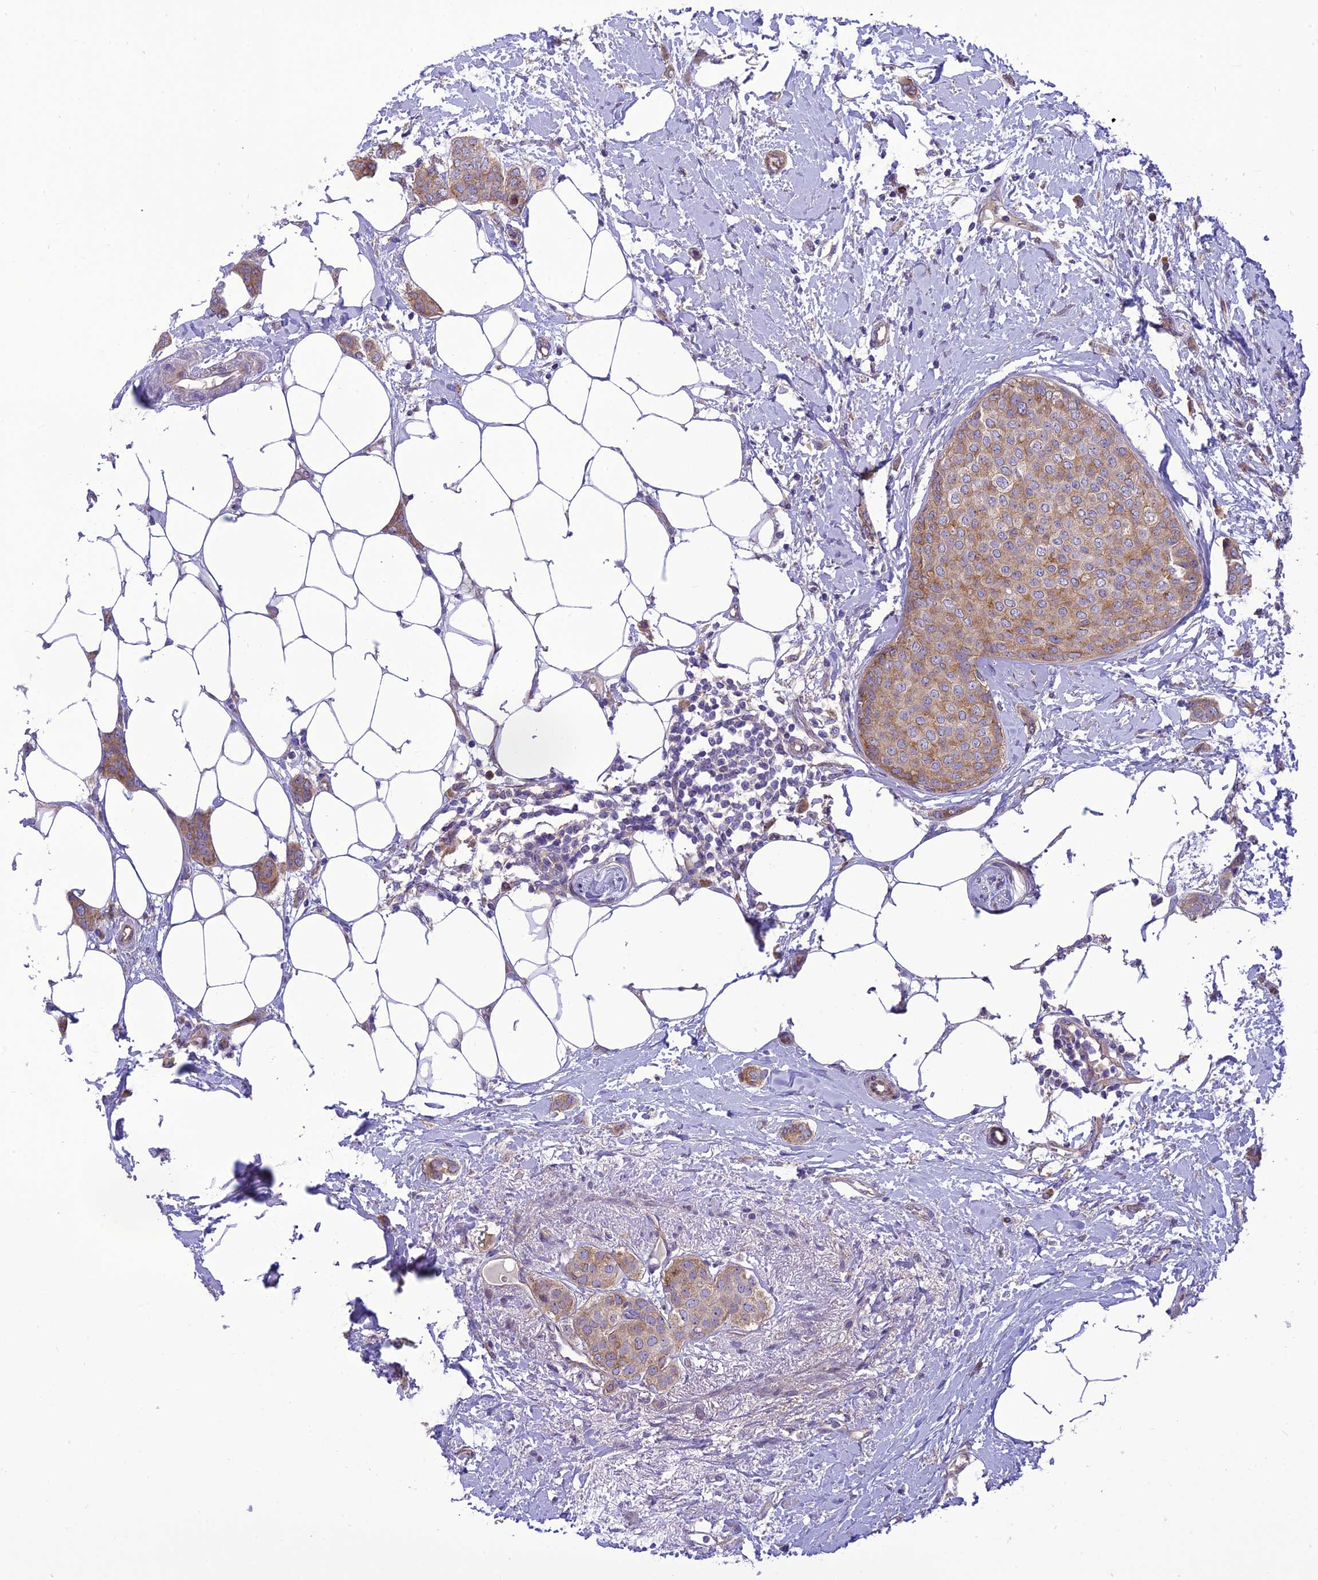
{"staining": {"intensity": "weak", "quantity": ">75%", "location": "cytoplasmic/membranous"}, "tissue": "breast cancer", "cell_type": "Tumor cells", "image_type": "cancer", "snomed": [{"axis": "morphology", "description": "Duct carcinoma"}, {"axis": "topography", "description": "Breast"}], "caption": "Breast cancer (intraductal carcinoma) tissue exhibits weak cytoplasmic/membranous staining in about >75% of tumor cells, visualized by immunohistochemistry.", "gene": "JMY", "patient": {"sex": "female", "age": 72}}